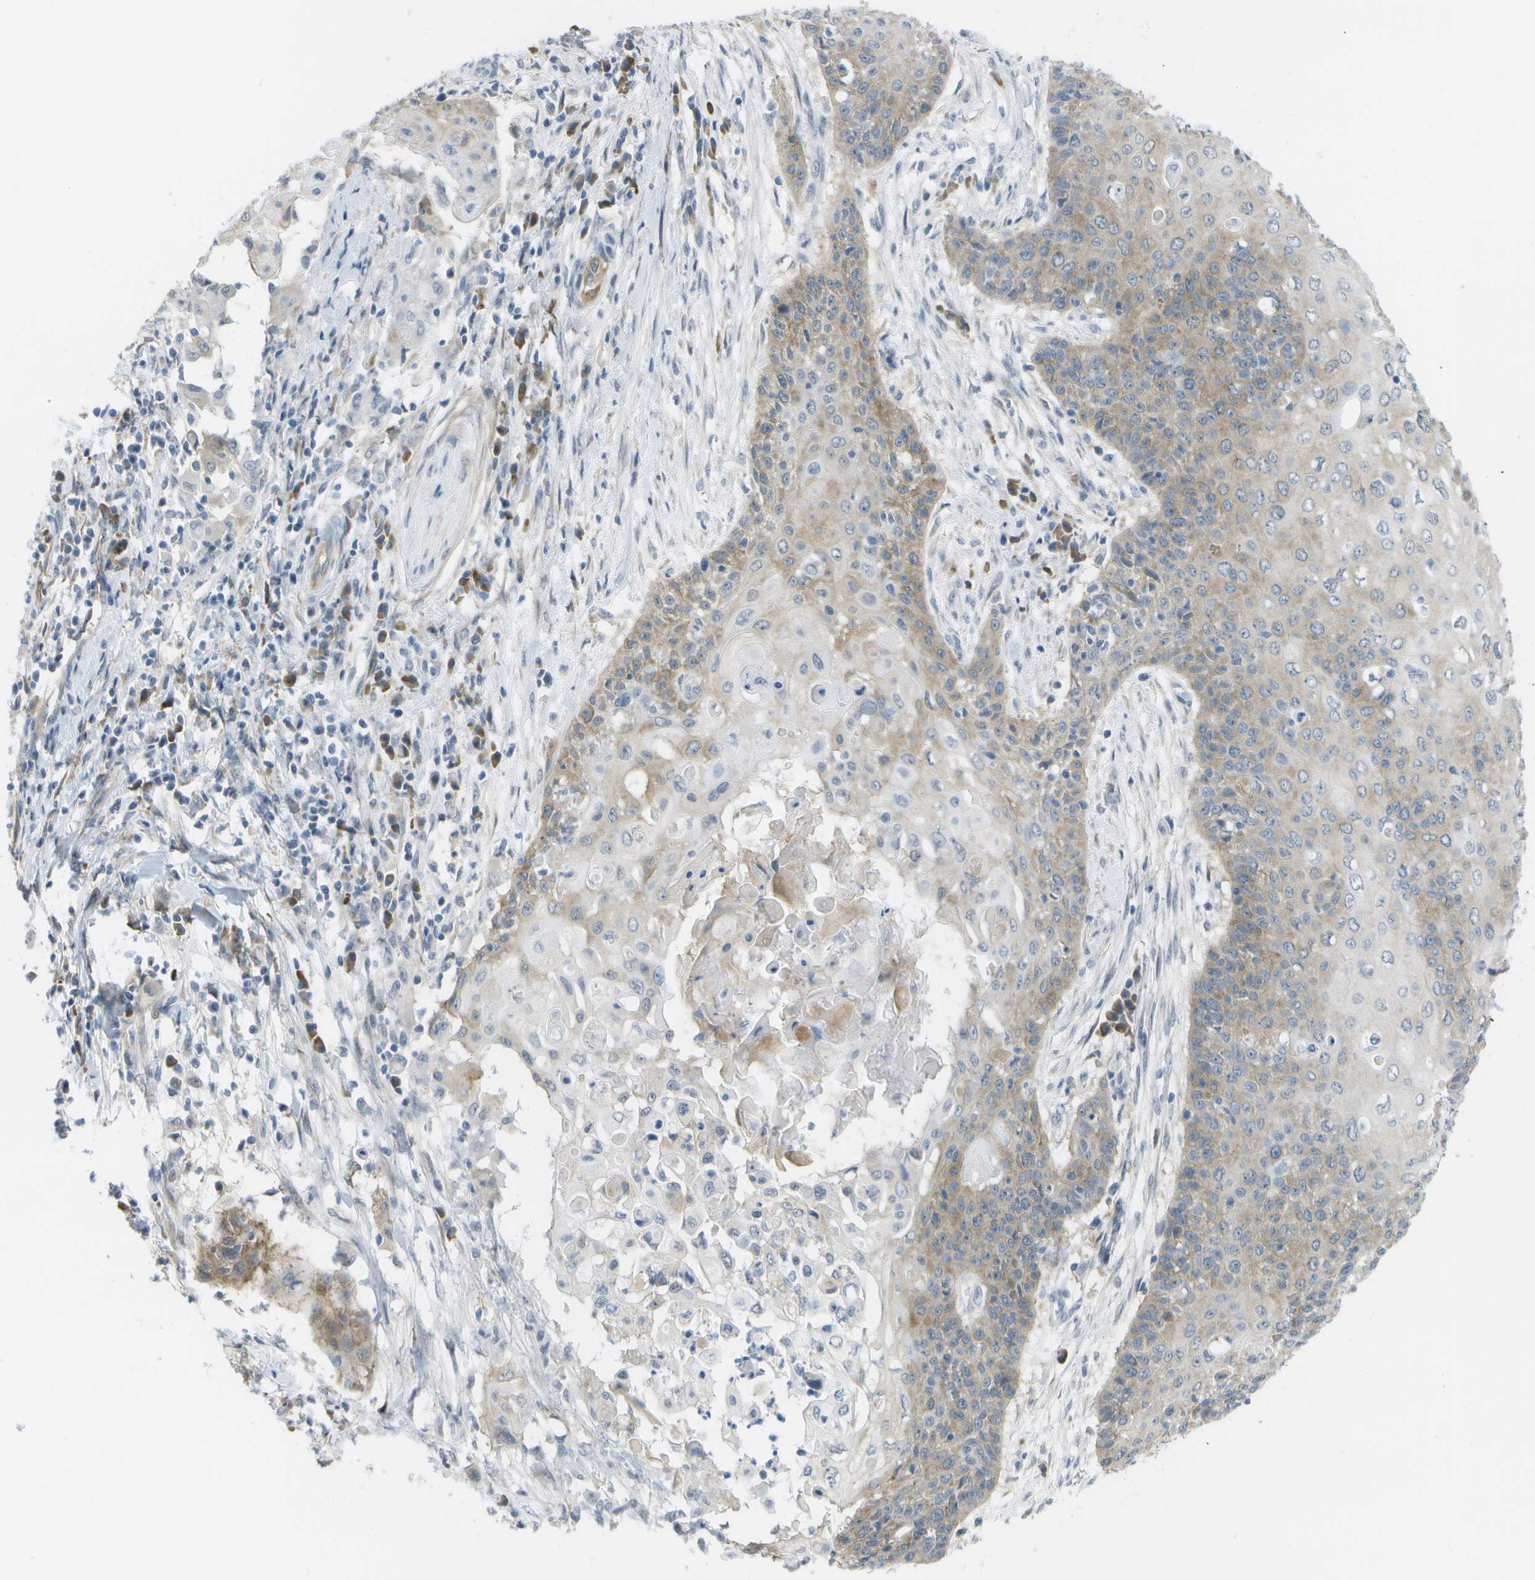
{"staining": {"intensity": "weak", "quantity": "25%-75%", "location": "cytoplasmic/membranous"}, "tissue": "cervical cancer", "cell_type": "Tumor cells", "image_type": "cancer", "snomed": [{"axis": "morphology", "description": "Squamous cell carcinoma, NOS"}, {"axis": "topography", "description": "Cervix"}], "caption": "Human squamous cell carcinoma (cervical) stained with a brown dye exhibits weak cytoplasmic/membranous positive positivity in about 25%-75% of tumor cells.", "gene": "MARCHF8", "patient": {"sex": "female", "age": 39}}